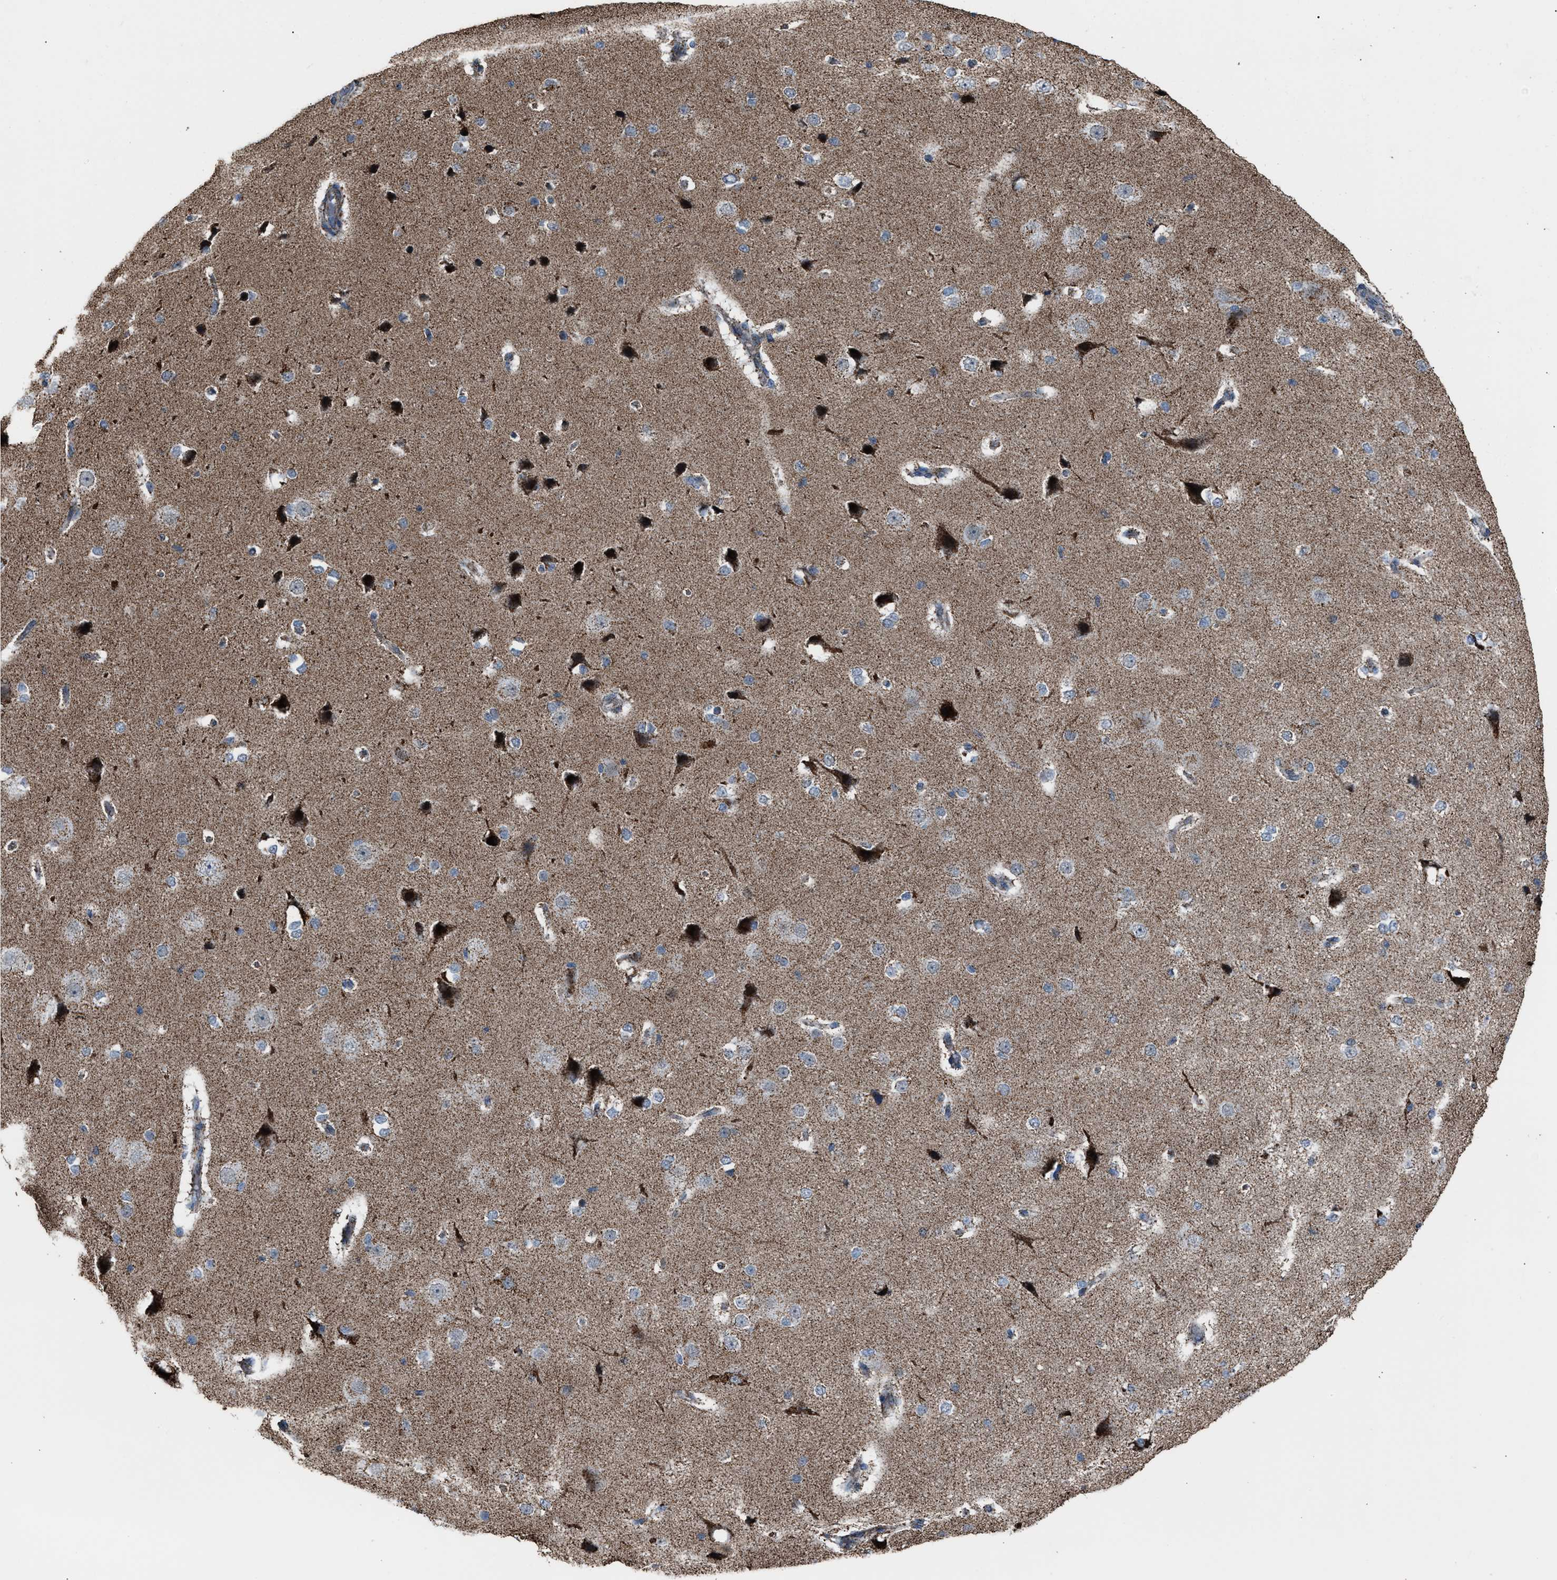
{"staining": {"intensity": "moderate", "quantity": "25%-75%", "location": "cytoplasmic/membranous"}, "tissue": "cerebral cortex", "cell_type": "Endothelial cells", "image_type": "normal", "snomed": [{"axis": "morphology", "description": "Normal tissue, NOS"}, {"axis": "morphology", "description": "Developmental malformation"}, {"axis": "topography", "description": "Cerebral cortex"}], "caption": "About 25%-75% of endothelial cells in benign human cerebral cortex exhibit moderate cytoplasmic/membranous protein positivity as visualized by brown immunohistochemical staining.", "gene": "CHN2", "patient": {"sex": "female", "age": 30}}